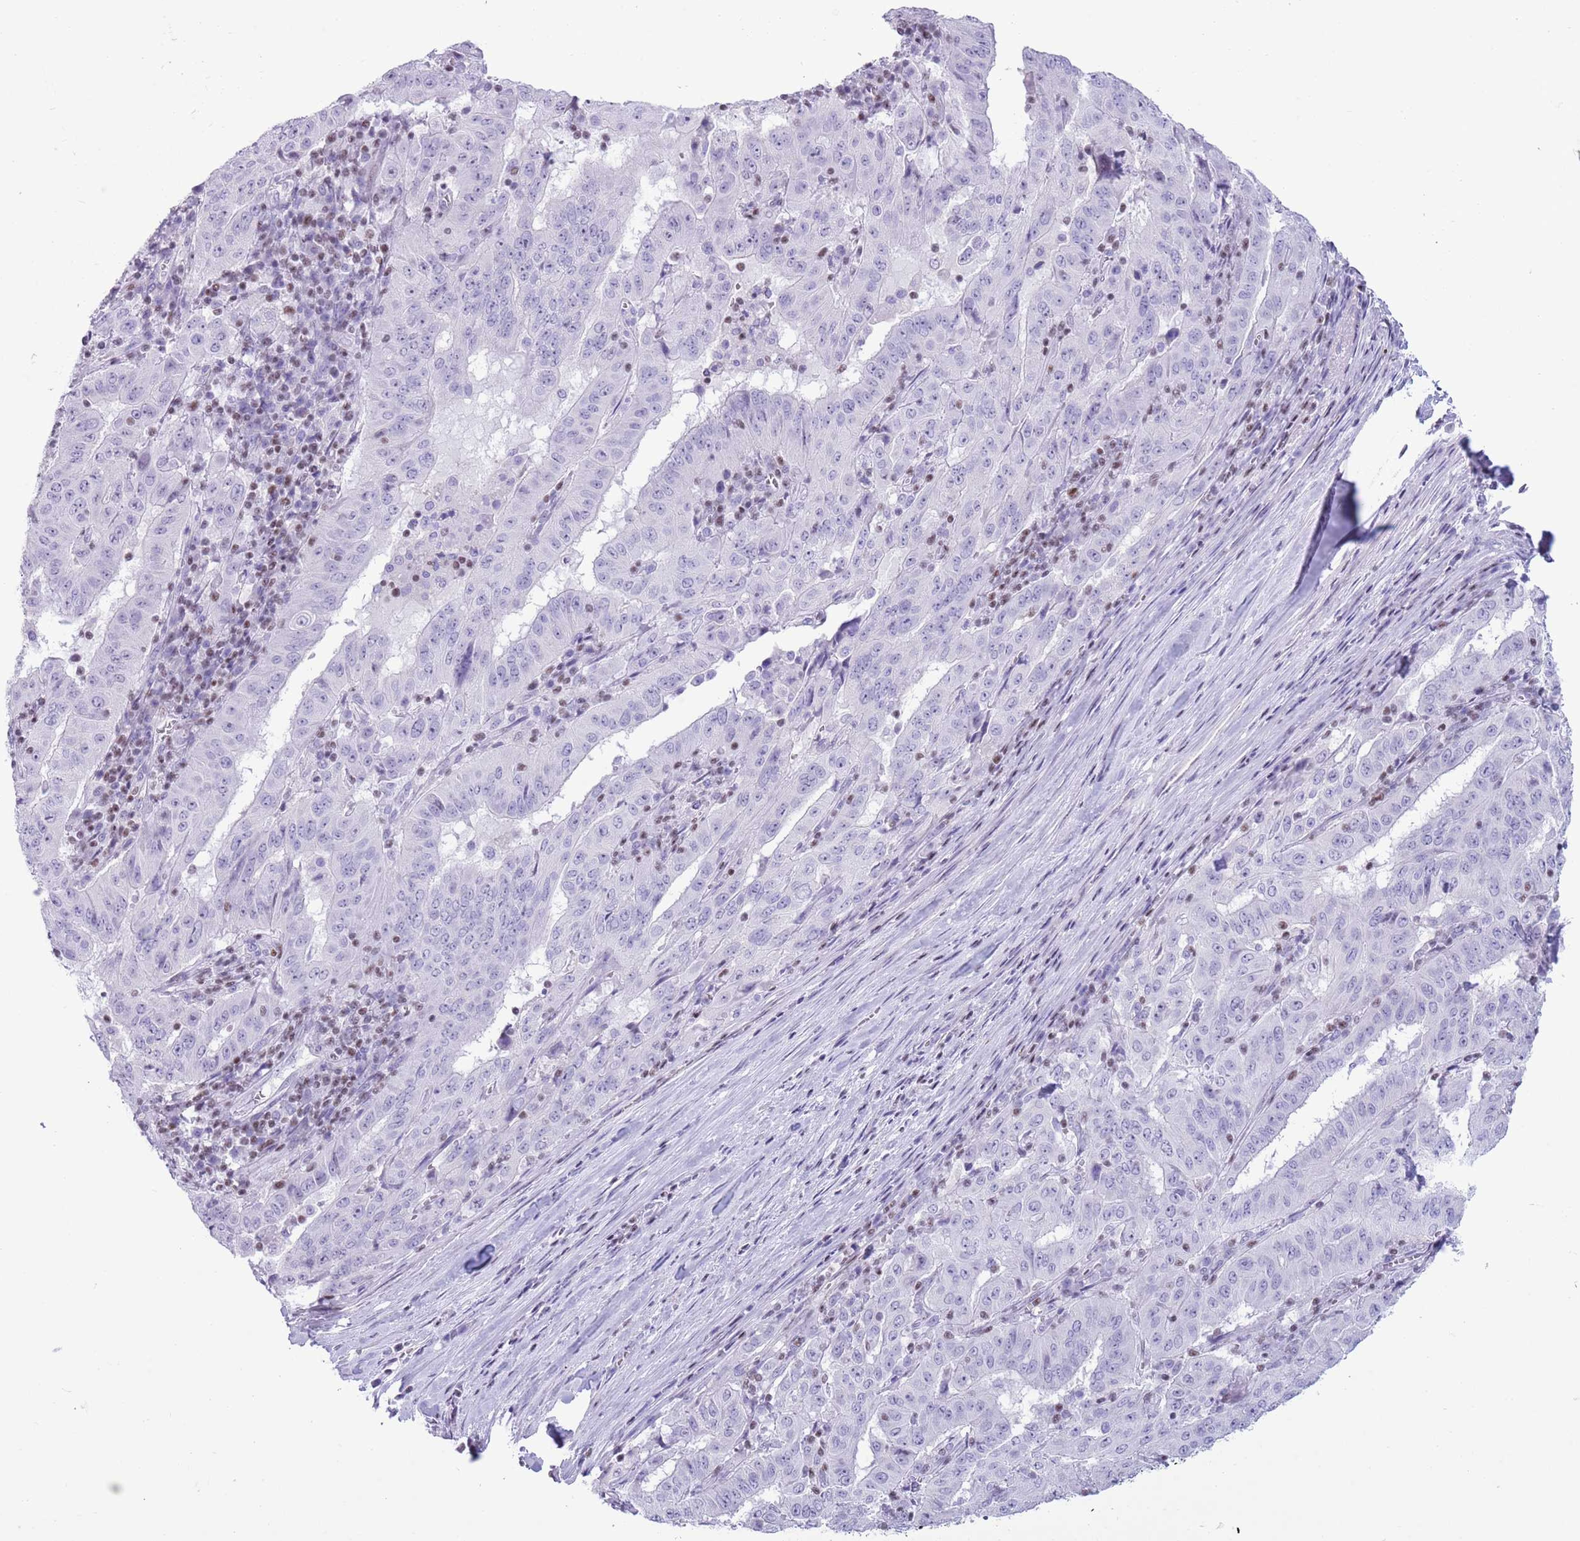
{"staining": {"intensity": "negative", "quantity": "none", "location": "none"}, "tissue": "pancreatic cancer", "cell_type": "Tumor cells", "image_type": "cancer", "snomed": [{"axis": "morphology", "description": "Adenocarcinoma, NOS"}, {"axis": "topography", "description": "Pancreas"}], "caption": "This is an immunohistochemistry (IHC) photomicrograph of human pancreatic cancer (adenocarcinoma). There is no positivity in tumor cells.", "gene": "BCL11B", "patient": {"sex": "male", "age": 63}}